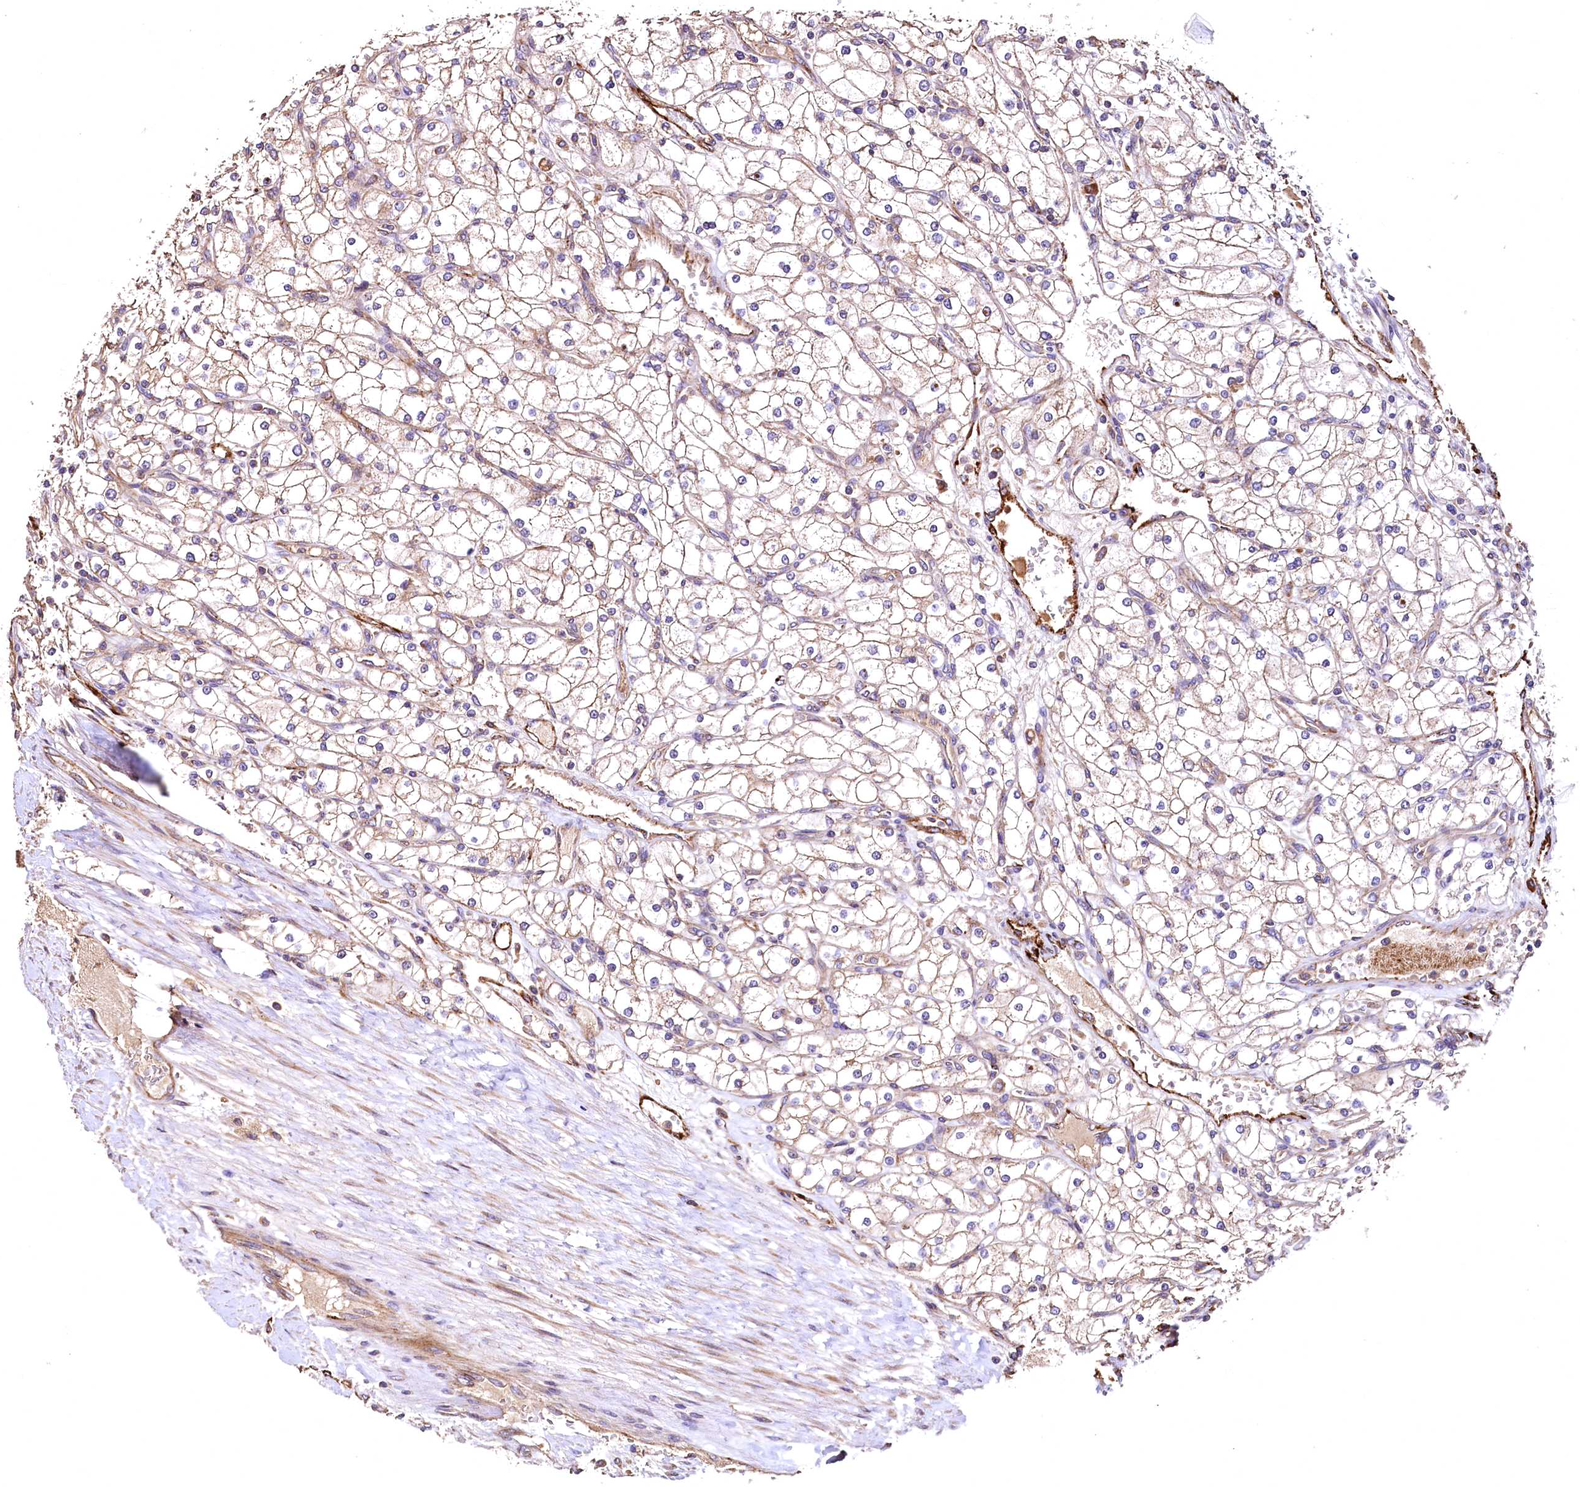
{"staining": {"intensity": "weak", "quantity": ">75%", "location": "cytoplasmic/membranous"}, "tissue": "renal cancer", "cell_type": "Tumor cells", "image_type": "cancer", "snomed": [{"axis": "morphology", "description": "Adenocarcinoma, NOS"}, {"axis": "topography", "description": "Kidney"}], "caption": "Protein staining of renal adenocarcinoma tissue reveals weak cytoplasmic/membranous staining in approximately >75% of tumor cells.", "gene": "RASSF1", "patient": {"sex": "male", "age": 80}}